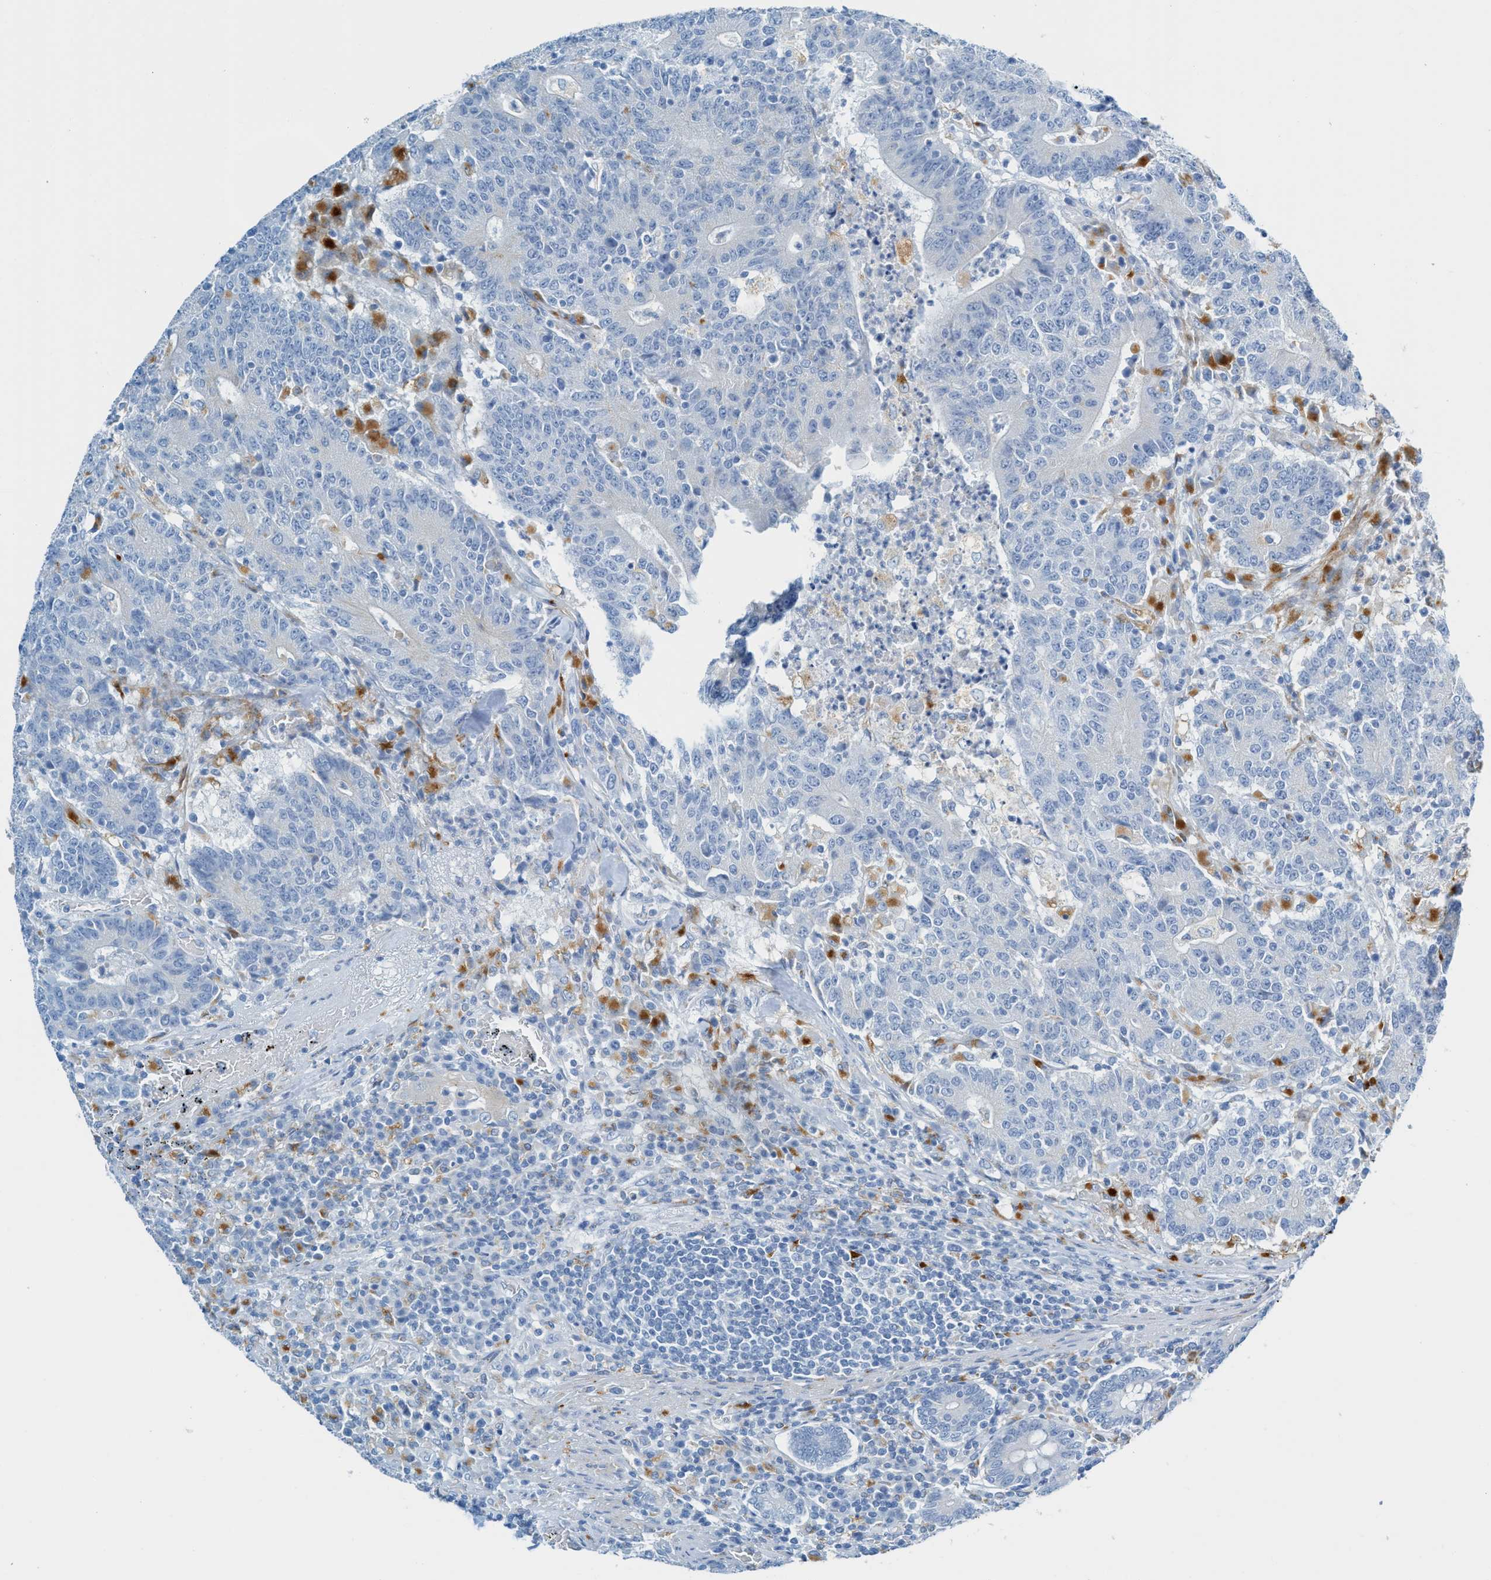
{"staining": {"intensity": "negative", "quantity": "none", "location": "none"}, "tissue": "colorectal cancer", "cell_type": "Tumor cells", "image_type": "cancer", "snomed": [{"axis": "morphology", "description": "Normal tissue, NOS"}, {"axis": "morphology", "description": "Adenocarcinoma, NOS"}, {"axis": "topography", "description": "Colon"}], "caption": "A histopathology image of colorectal cancer stained for a protein displays no brown staining in tumor cells.", "gene": "C21orf62", "patient": {"sex": "female", "age": 75}}